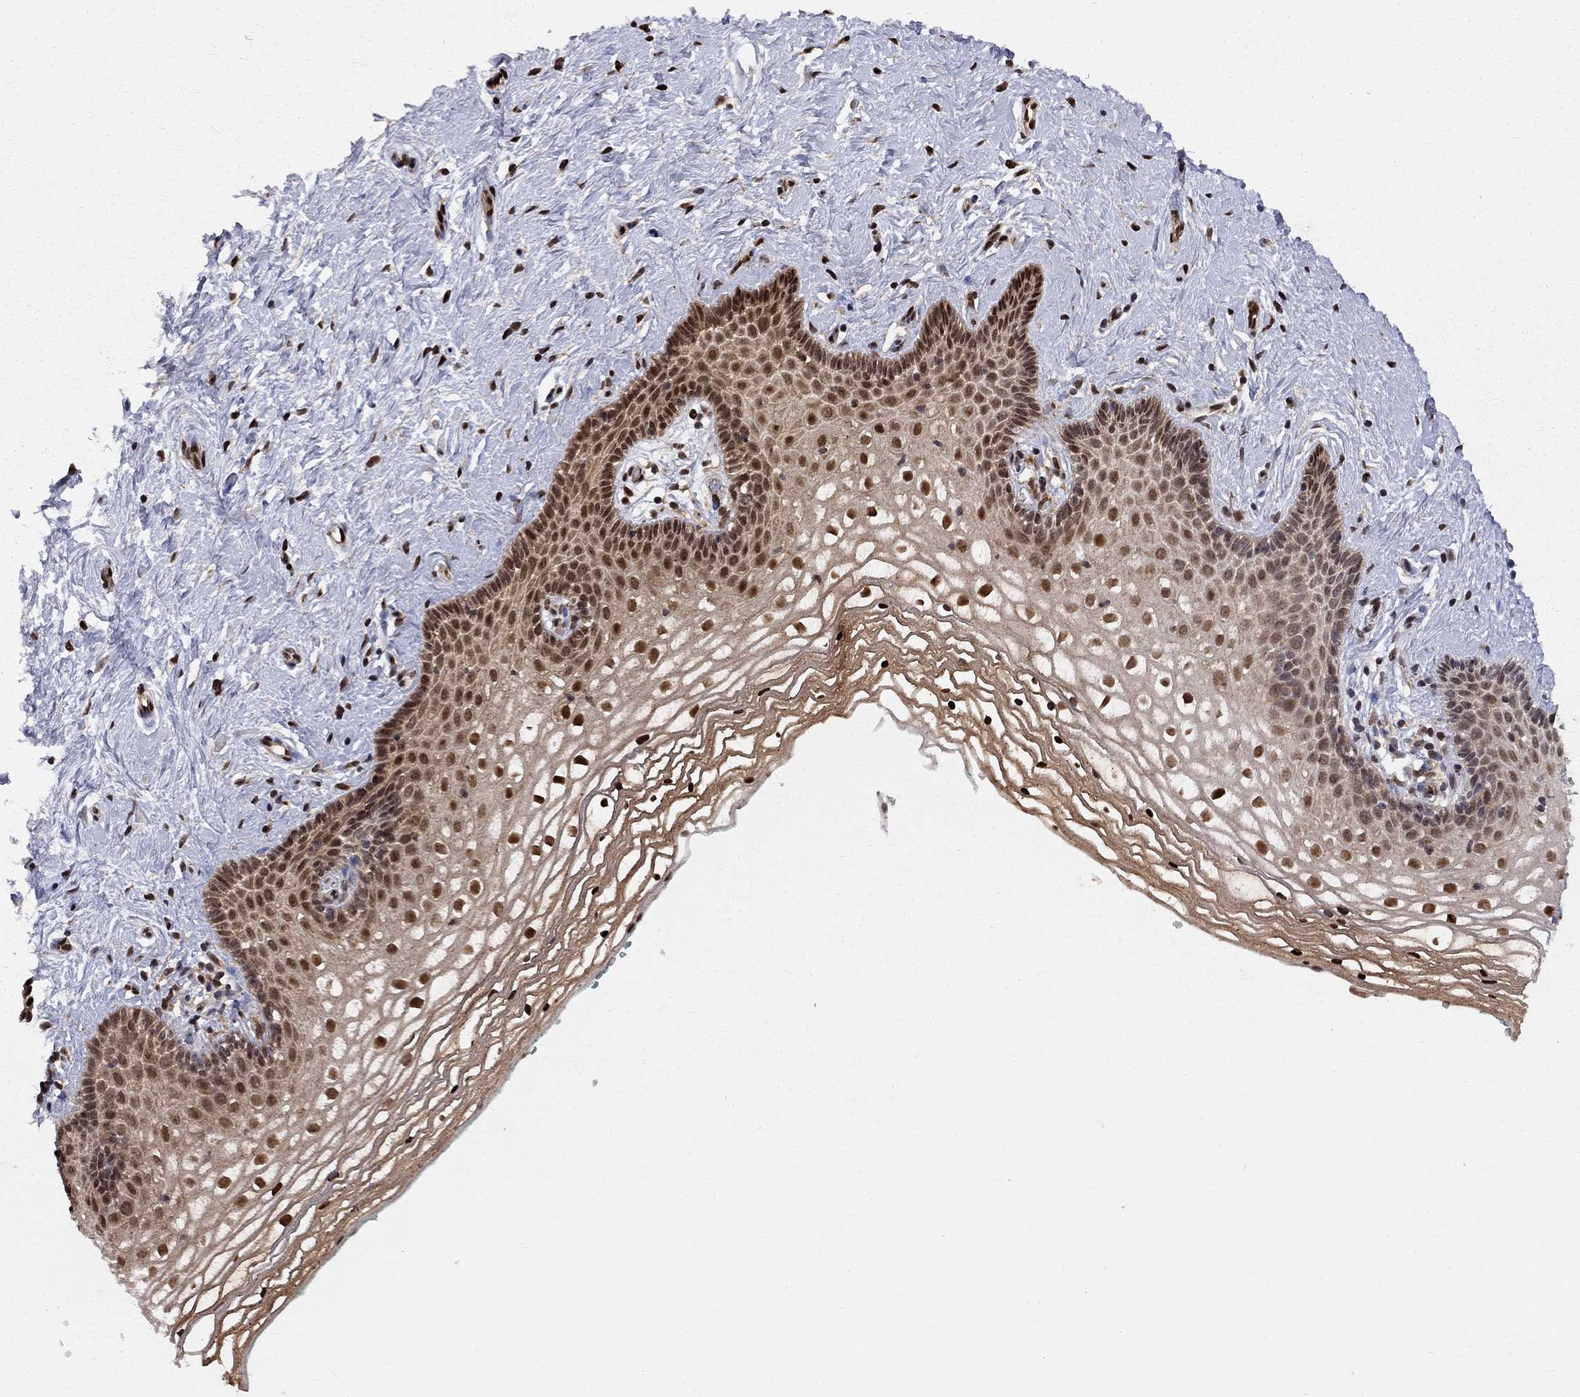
{"staining": {"intensity": "strong", "quantity": ">75%", "location": "nuclear"}, "tissue": "vagina", "cell_type": "Squamous epithelial cells", "image_type": "normal", "snomed": [{"axis": "morphology", "description": "Normal tissue, NOS"}, {"axis": "topography", "description": "Vagina"}], "caption": "Squamous epithelial cells show high levels of strong nuclear positivity in approximately >75% of cells in benign human vagina.", "gene": "ELOB", "patient": {"sex": "female", "age": 36}}